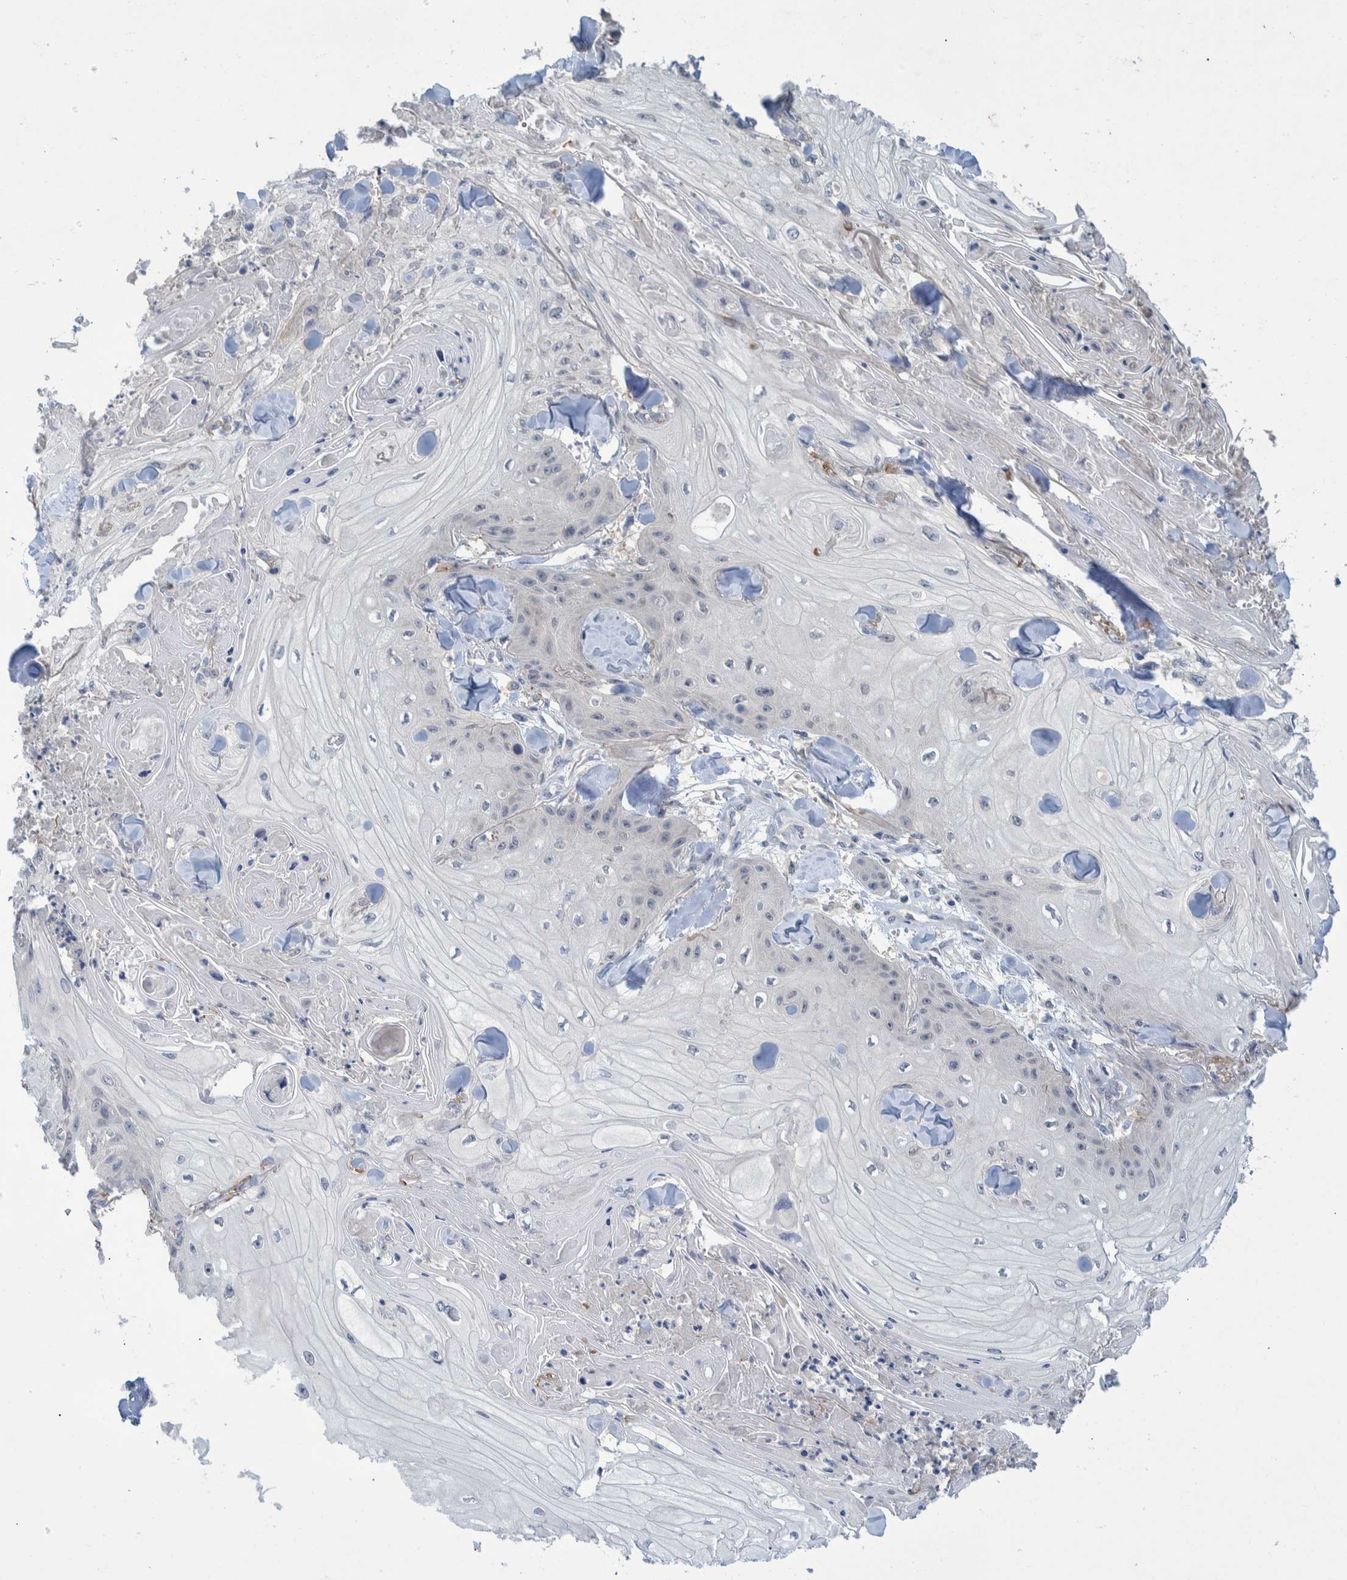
{"staining": {"intensity": "negative", "quantity": "none", "location": "none"}, "tissue": "skin cancer", "cell_type": "Tumor cells", "image_type": "cancer", "snomed": [{"axis": "morphology", "description": "Squamous cell carcinoma, NOS"}, {"axis": "topography", "description": "Skin"}], "caption": "The image displays no significant staining in tumor cells of skin cancer (squamous cell carcinoma).", "gene": "PCYT2", "patient": {"sex": "male", "age": 74}}